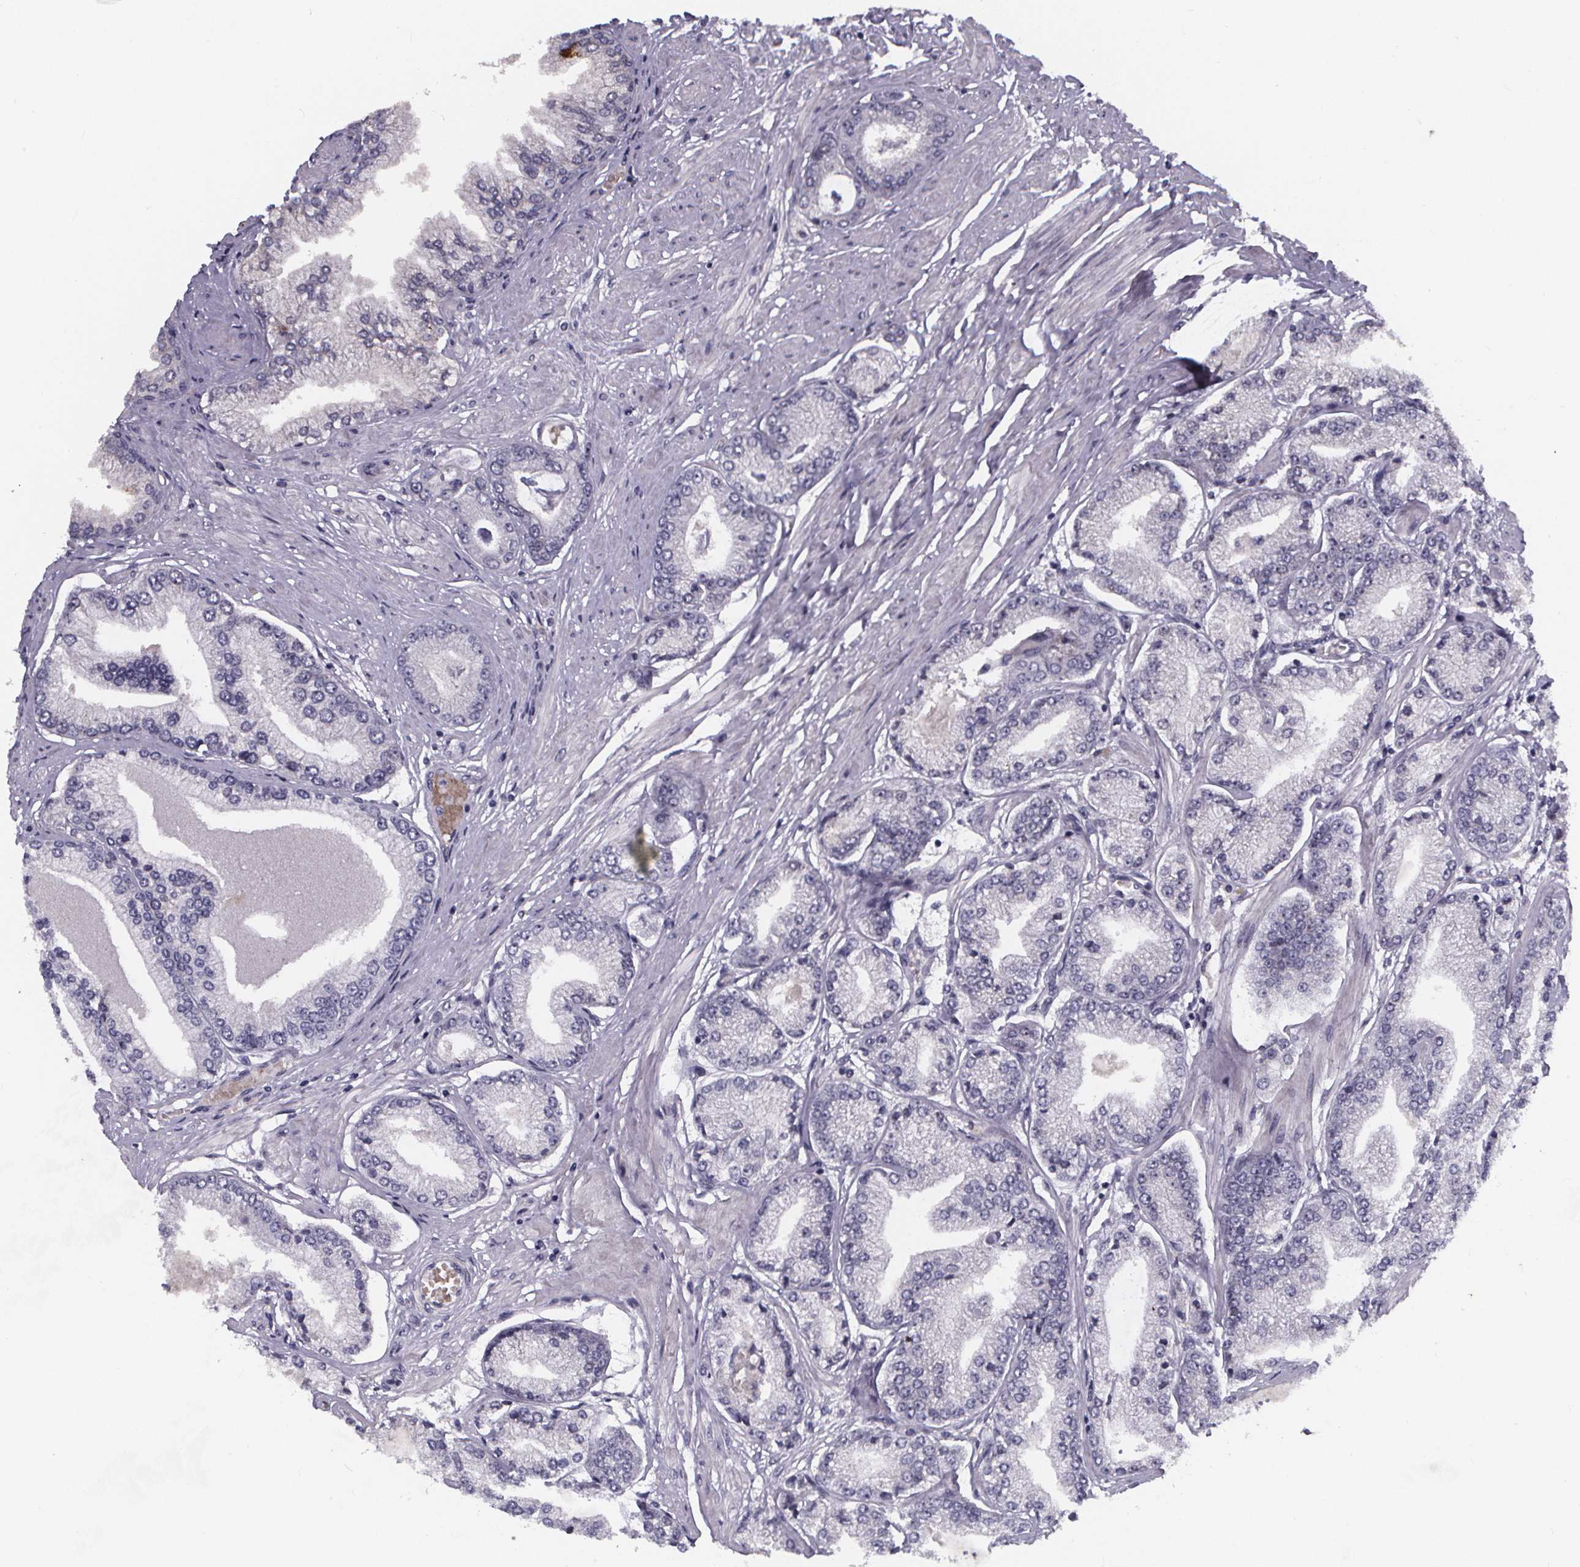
{"staining": {"intensity": "negative", "quantity": "none", "location": "none"}, "tissue": "prostate cancer", "cell_type": "Tumor cells", "image_type": "cancer", "snomed": [{"axis": "morphology", "description": "Adenocarcinoma, Low grade"}, {"axis": "topography", "description": "Prostate"}], "caption": "Protein analysis of prostate cancer (adenocarcinoma (low-grade)) displays no significant expression in tumor cells.", "gene": "AGT", "patient": {"sex": "male", "age": 55}}